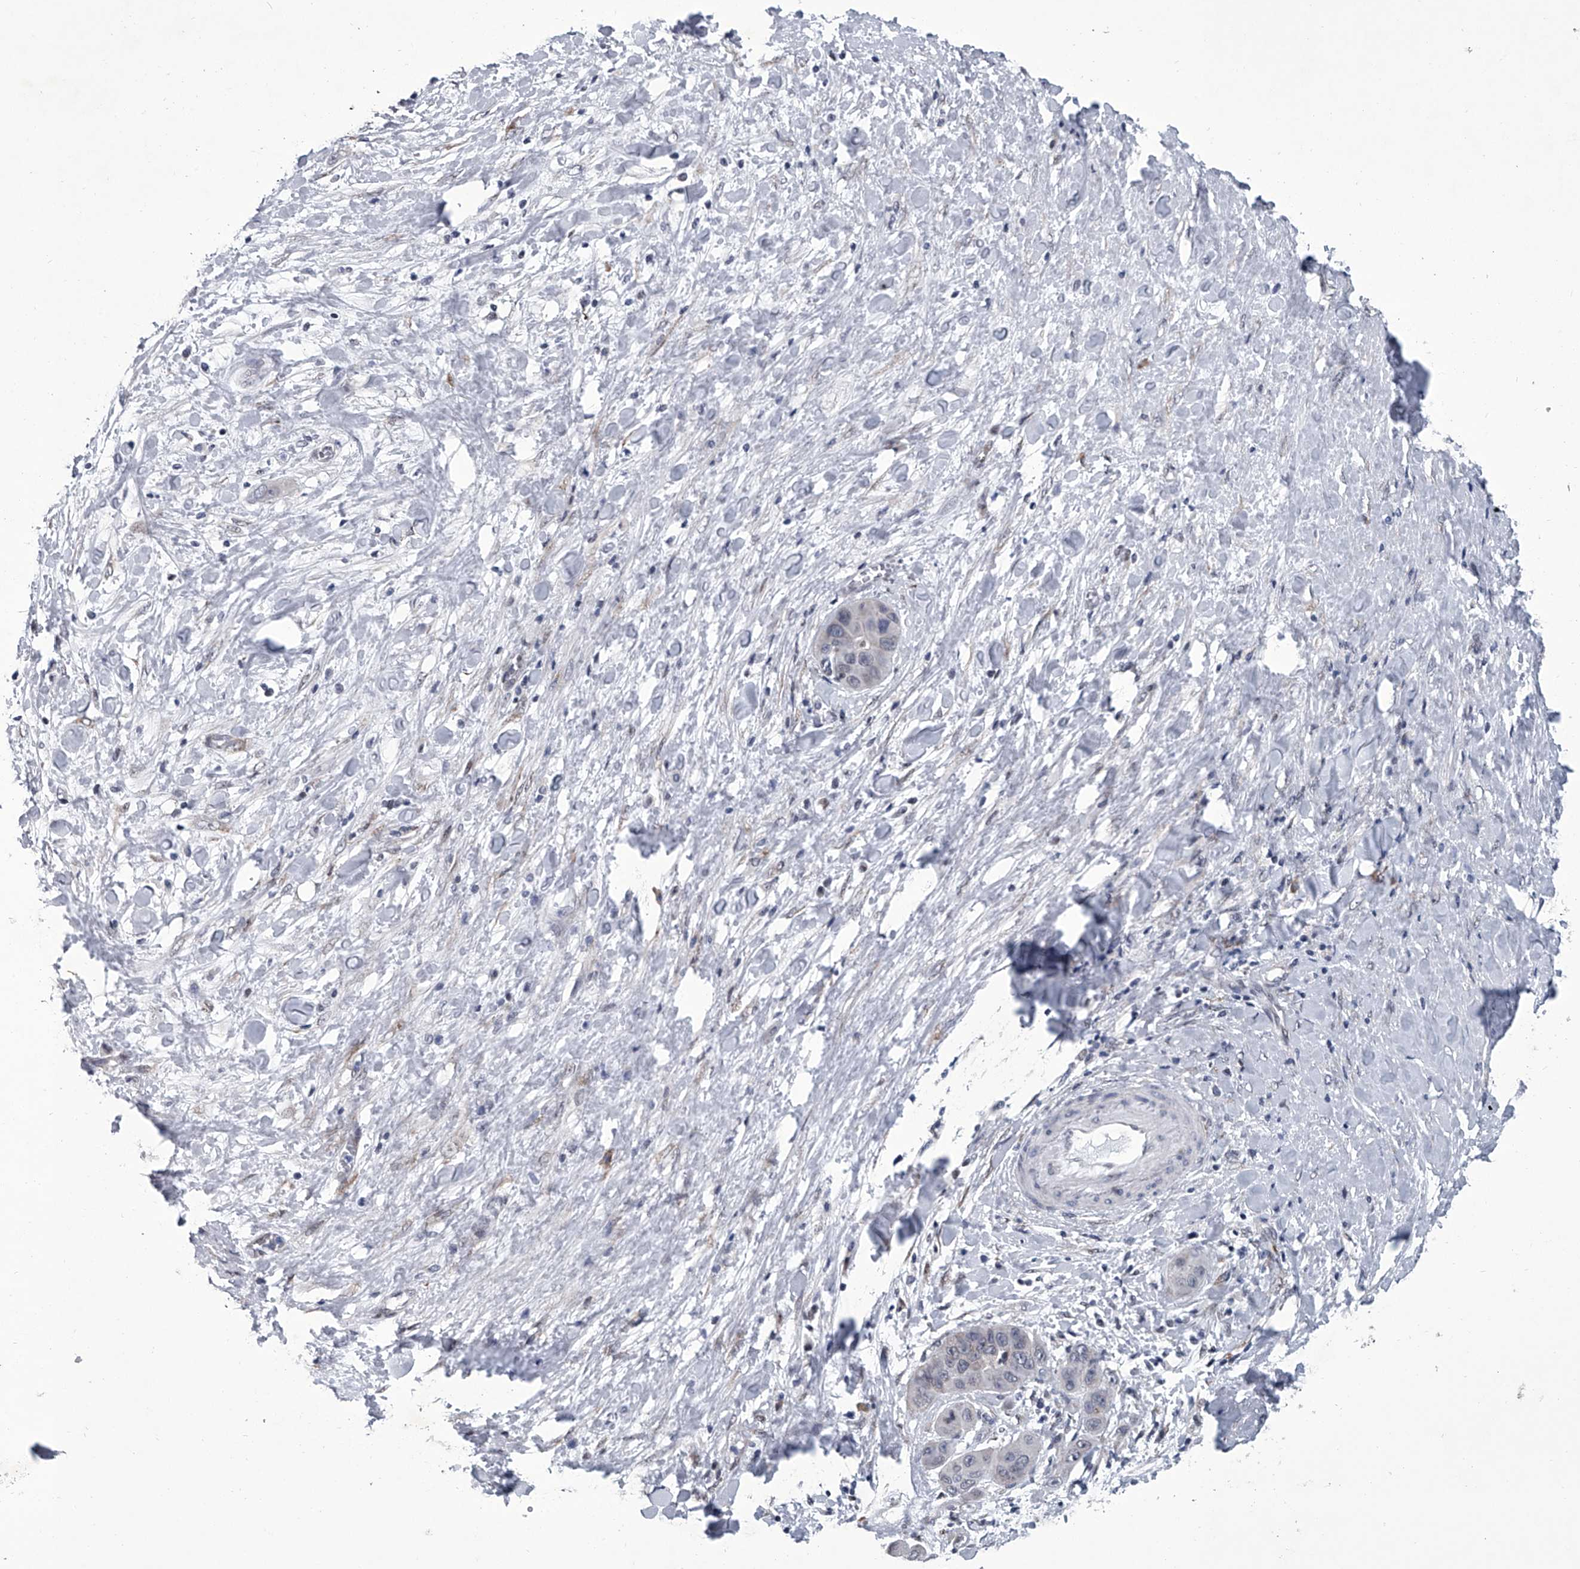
{"staining": {"intensity": "negative", "quantity": "none", "location": "none"}, "tissue": "liver cancer", "cell_type": "Tumor cells", "image_type": "cancer", "snomed": [{"axis": "morphology", "description": "Cholangiocarcinoma"}, {"axis": "topography", "description": "Liver"}], "caption": "Liver cancer (cholangiocarcinoma) stained for a protein using immunohistochemistry (IHC) shows no staining tumor cells.", "gene": "PPP2R5D", "patient": {"sex": "female", "age": 52}}